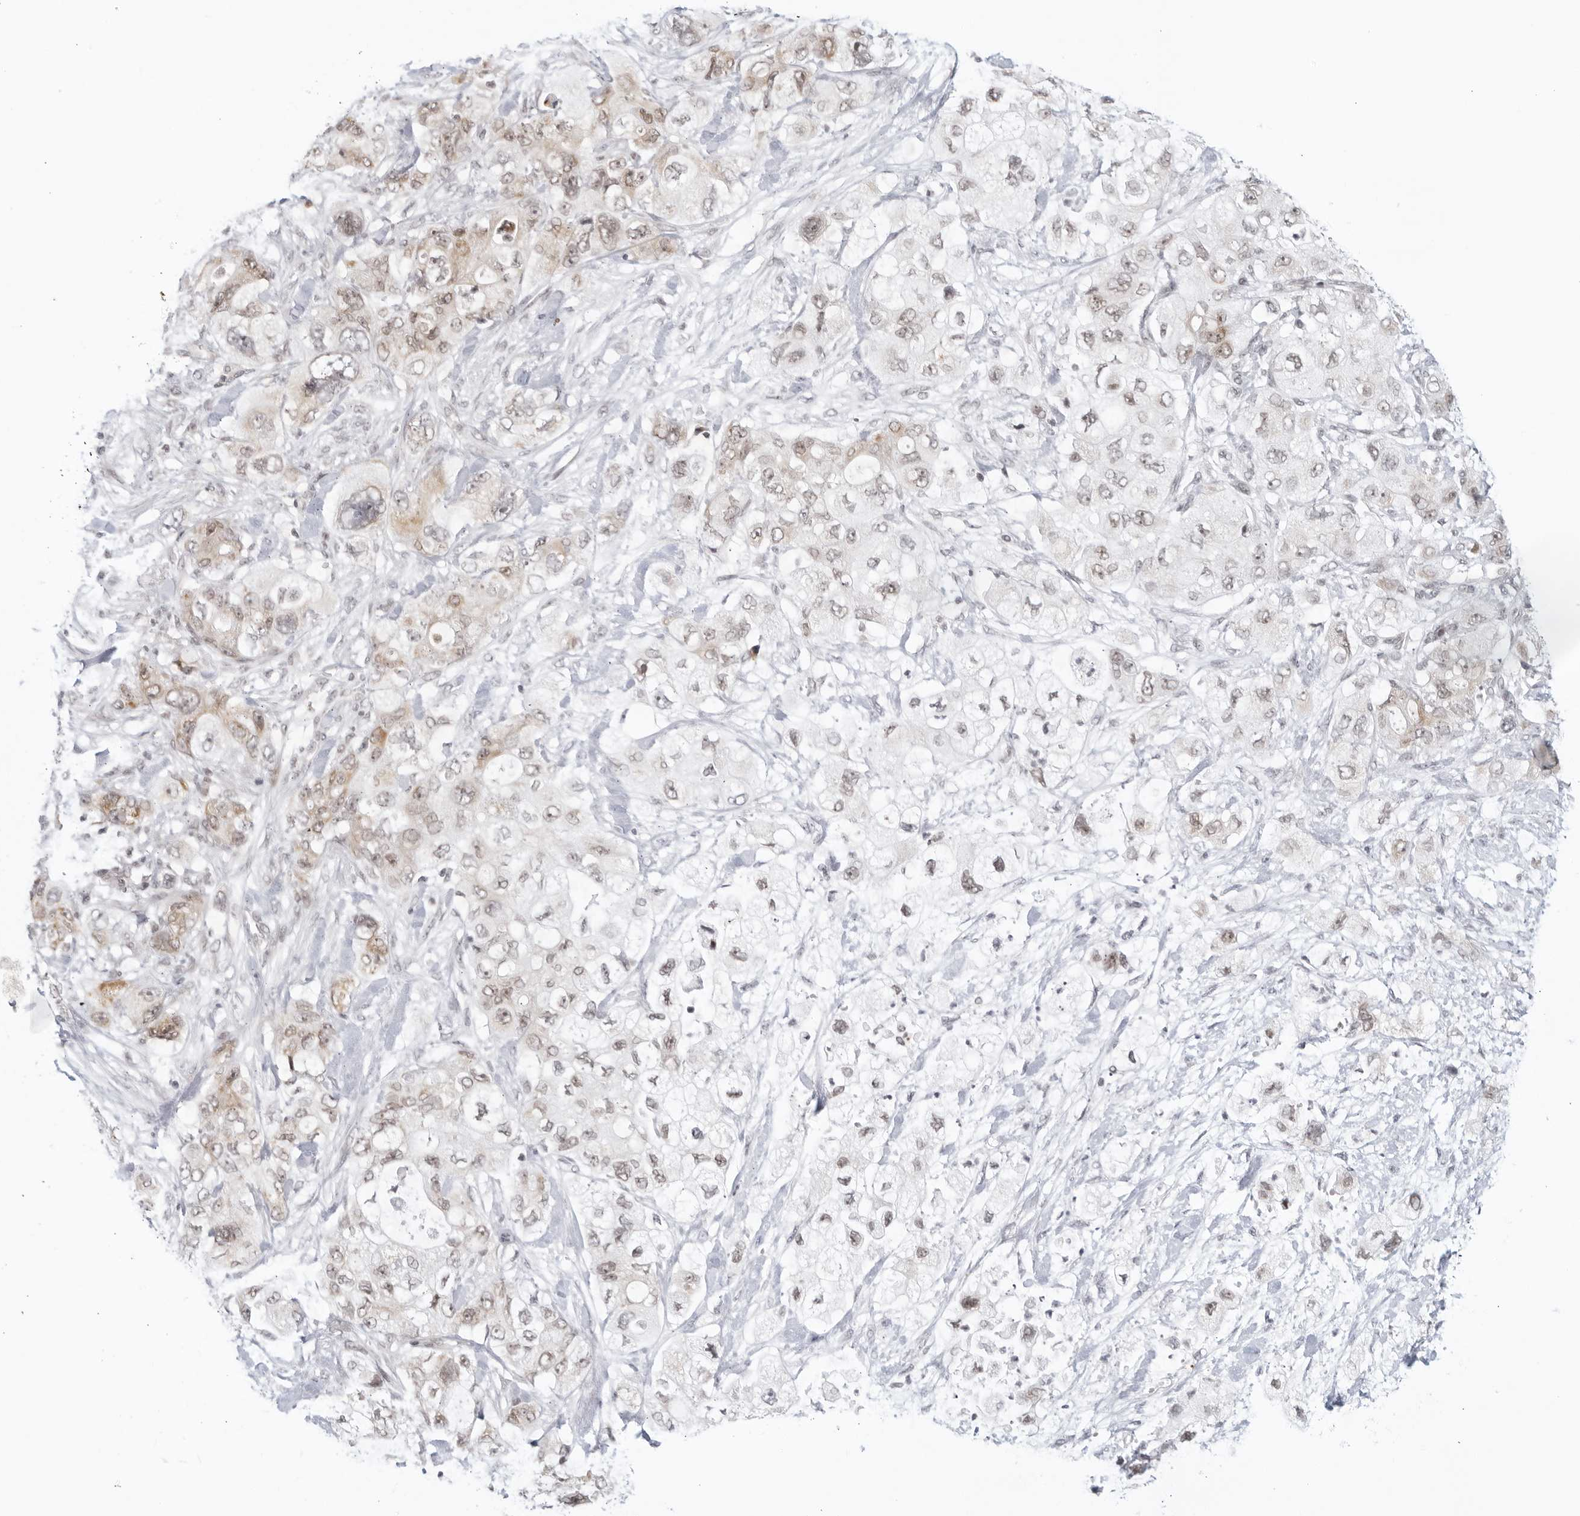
{"staining": {"intensity": "weak", "quantity": "25%-75%", "location": "cytoplasmic/membranous"}, "tissue": "pancreatic cancer", "cell_type": "Tumor cells", "image_type": "cancer", "snomed": [{"axis": "morphology", "description": "Adenocarcinoma, NOS"}, {"axis": "topography", "description": "Pancreas"}], "caption": "The immunohistochemical stain labels weak cytoplasmic/membranous staining in tumor cells of pancreatic cancer tissue.", "gene": "RAB11FIP3", "patient": {"sex": "female", "age": 73}}